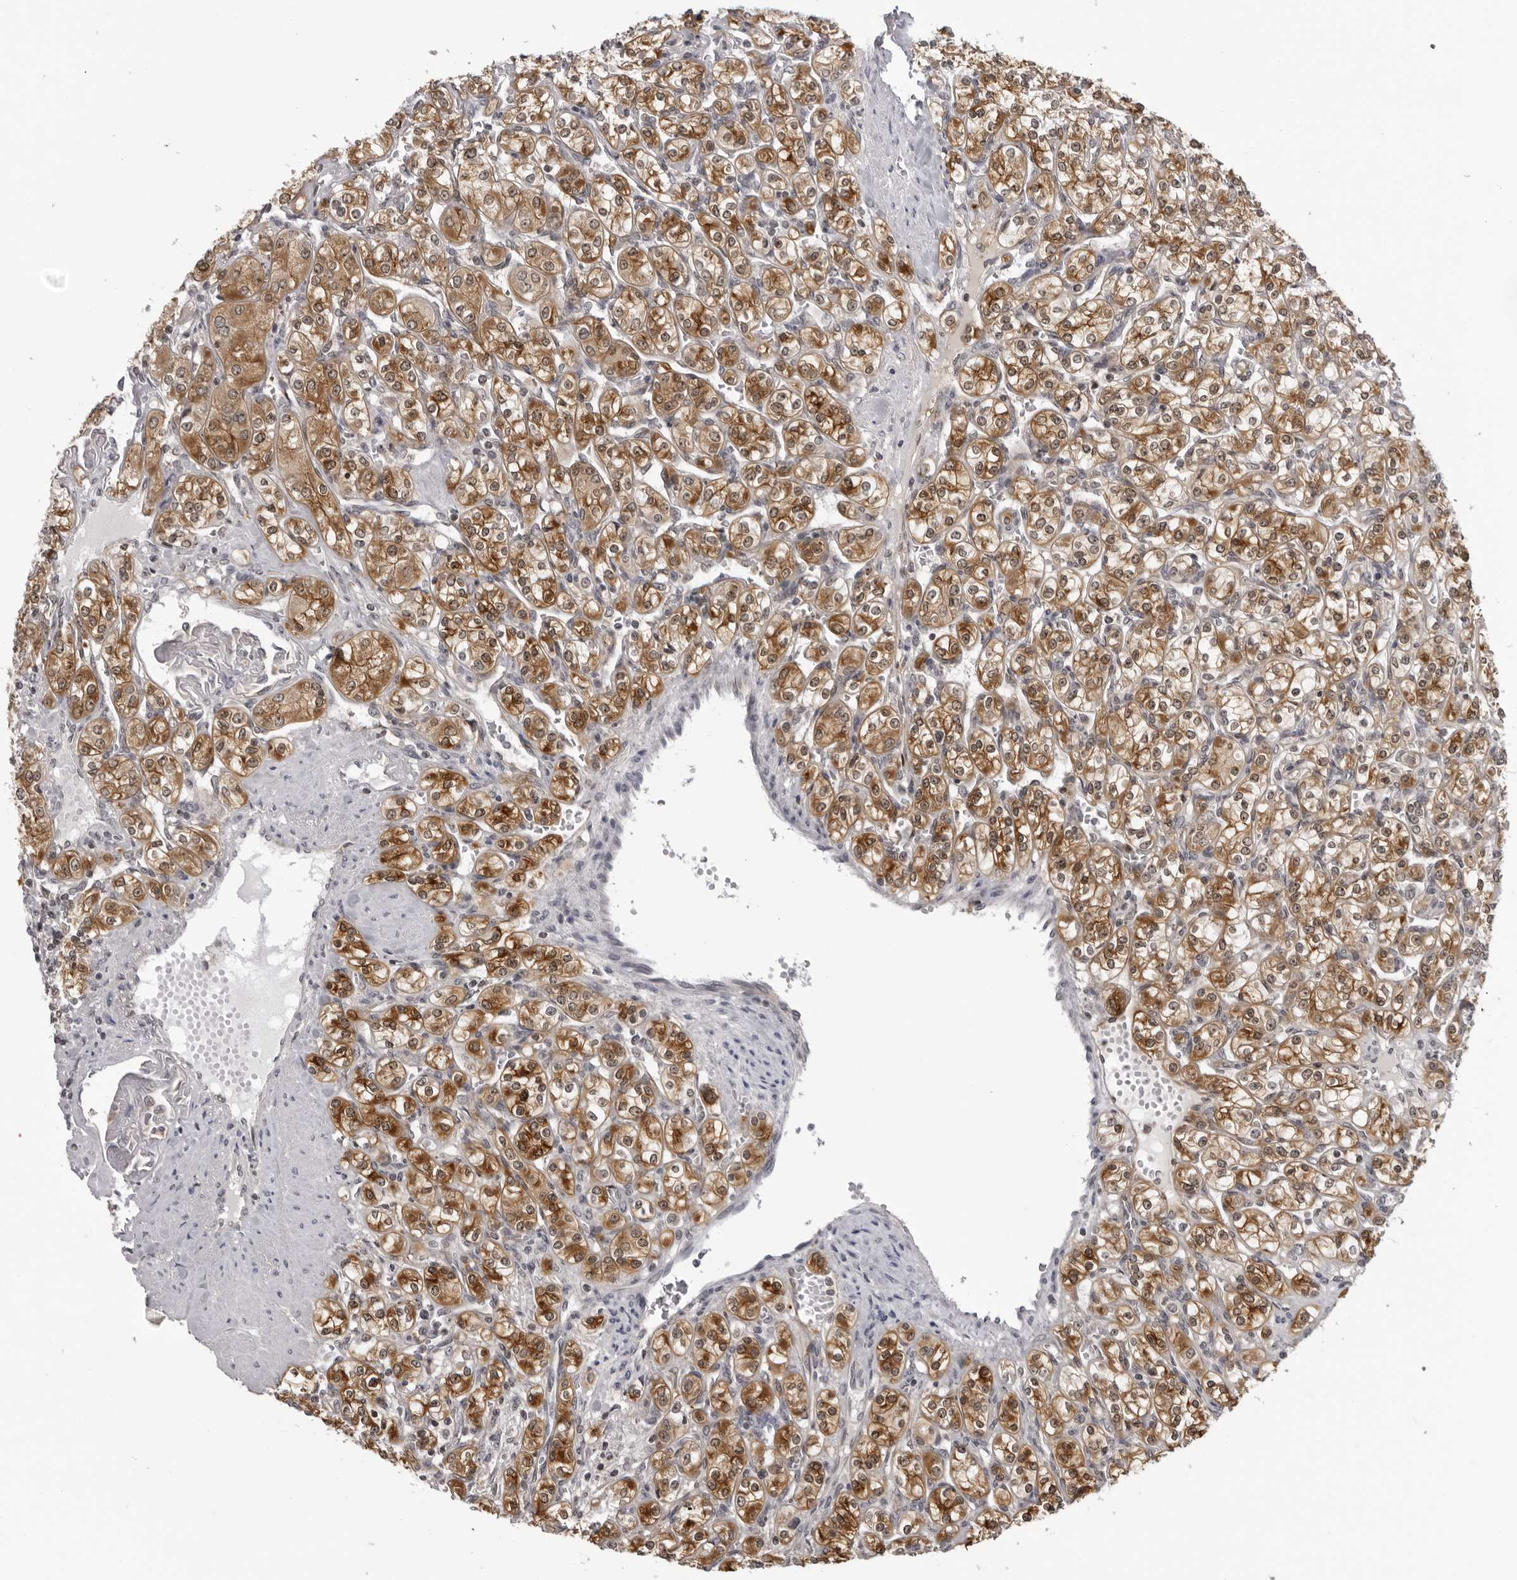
{"staining": {"intensity": "moderate", "quantity": ">75%", "location": "cytoplasmic/membranous,nuclear"}, "tissue": "renal cancer", "cell_type": "Tumor cells", "image_type": "cancer", "snomed": [{"axis": "morphology", "description": "Adenocarcinoma, NOS"}, {"axis": "topography", "description": "Kidney"}], "caption": "Adenocarcinoma (renal) stained for a protein exhibits moderate cytoplasmic/membranous and nuclear positivity in tumor cells.", "gene": "MRPS15", "patient": {"sex": "male", "age": 77}}